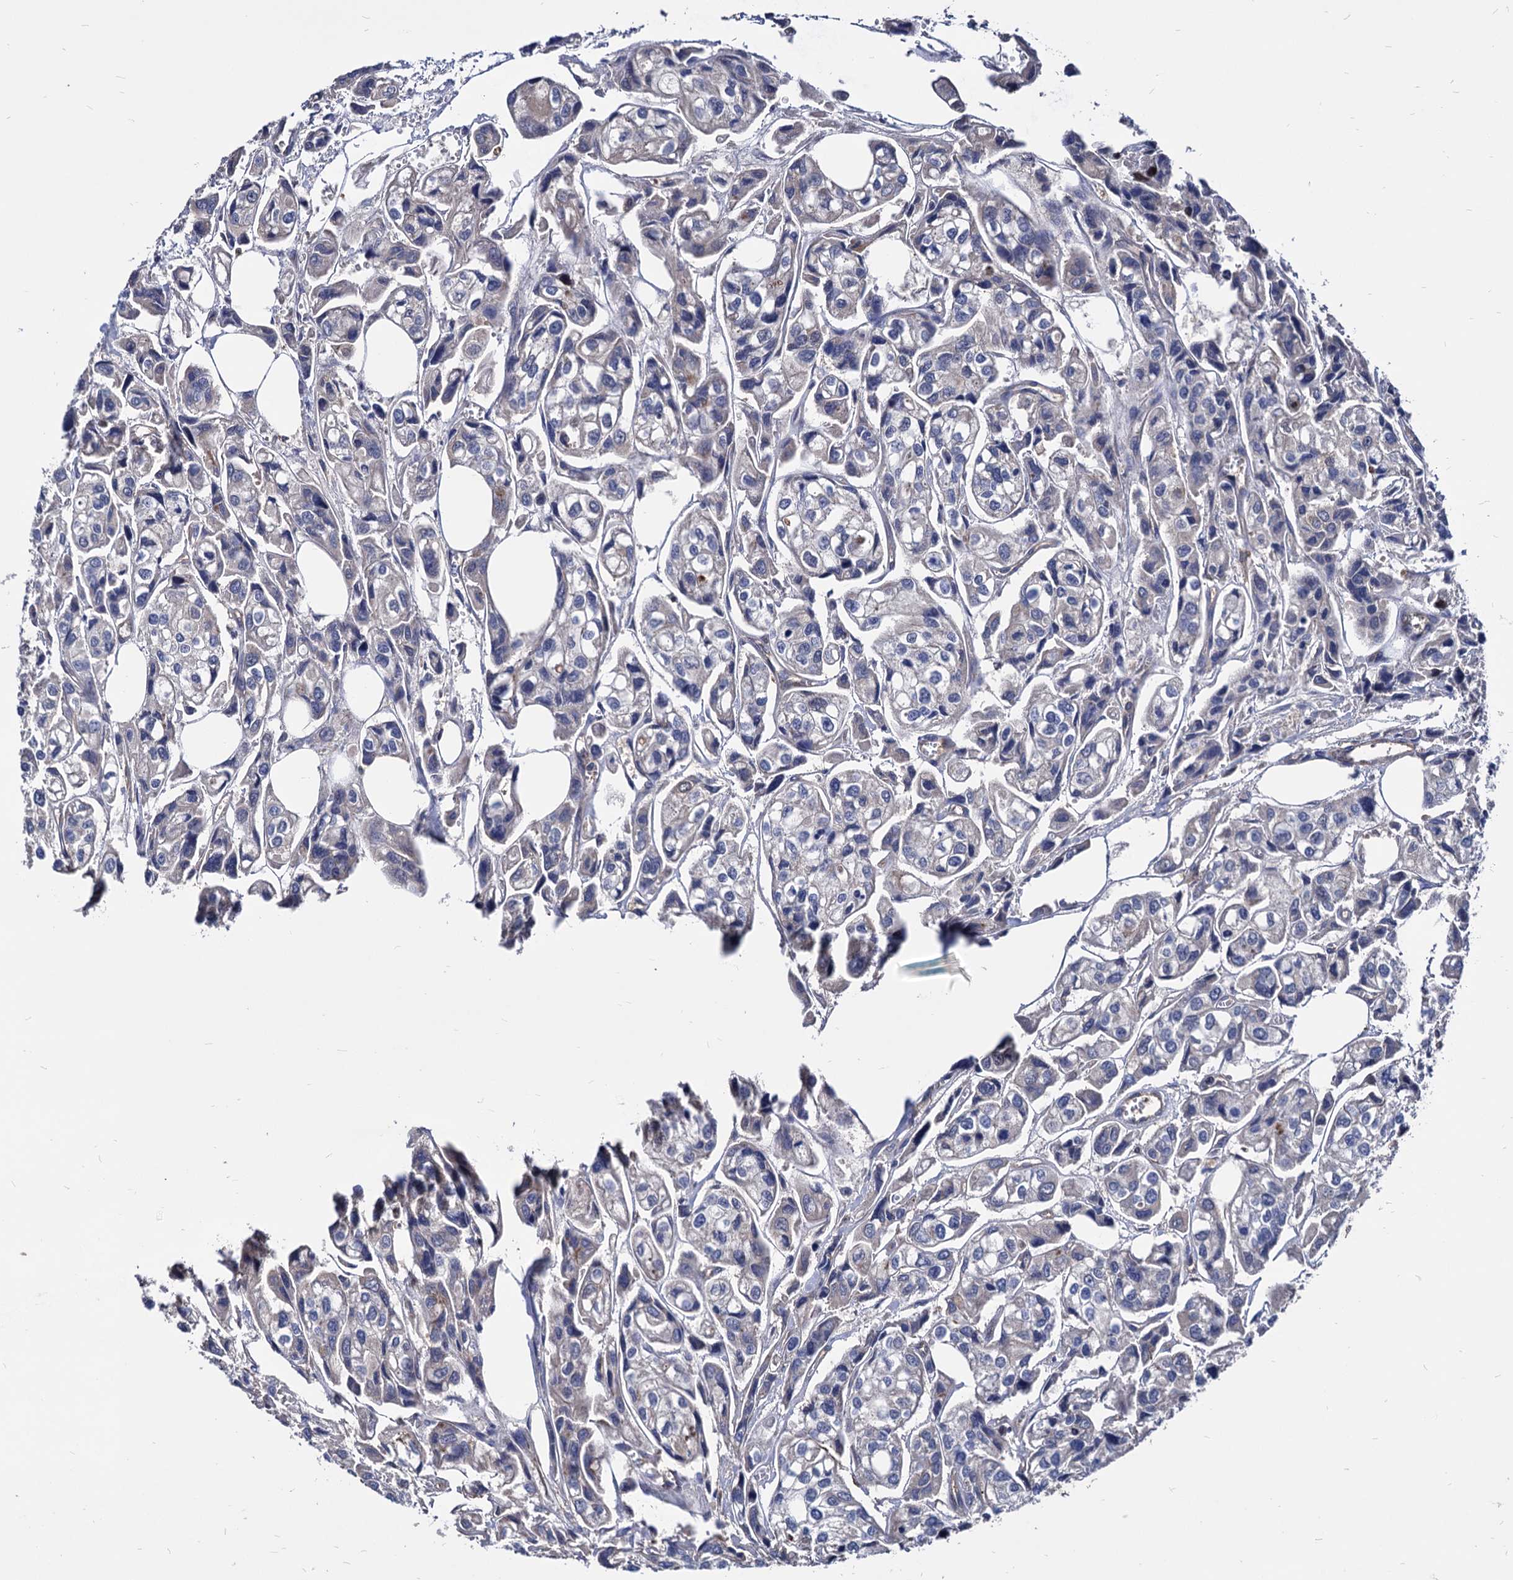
{"staining": {"intensity": "negative", "quantity": "none", "location": "none"}, "tissue": "urothelial cancer", "cell_type": "Tumor cells", "image_type": "cancer", "snomed": [{"axis": "morphology", "description": "Urothelial carcinoma, High grade"}, {"axis": "topography", "description": "Urinary bladder"}], "caption": "Human urothelial cancer stained for a protein using immunohistochemistry exhibits no positivity in tumor cells.", "gene": "CPPED1", "patient": {"sex": "male", "age": 67}}